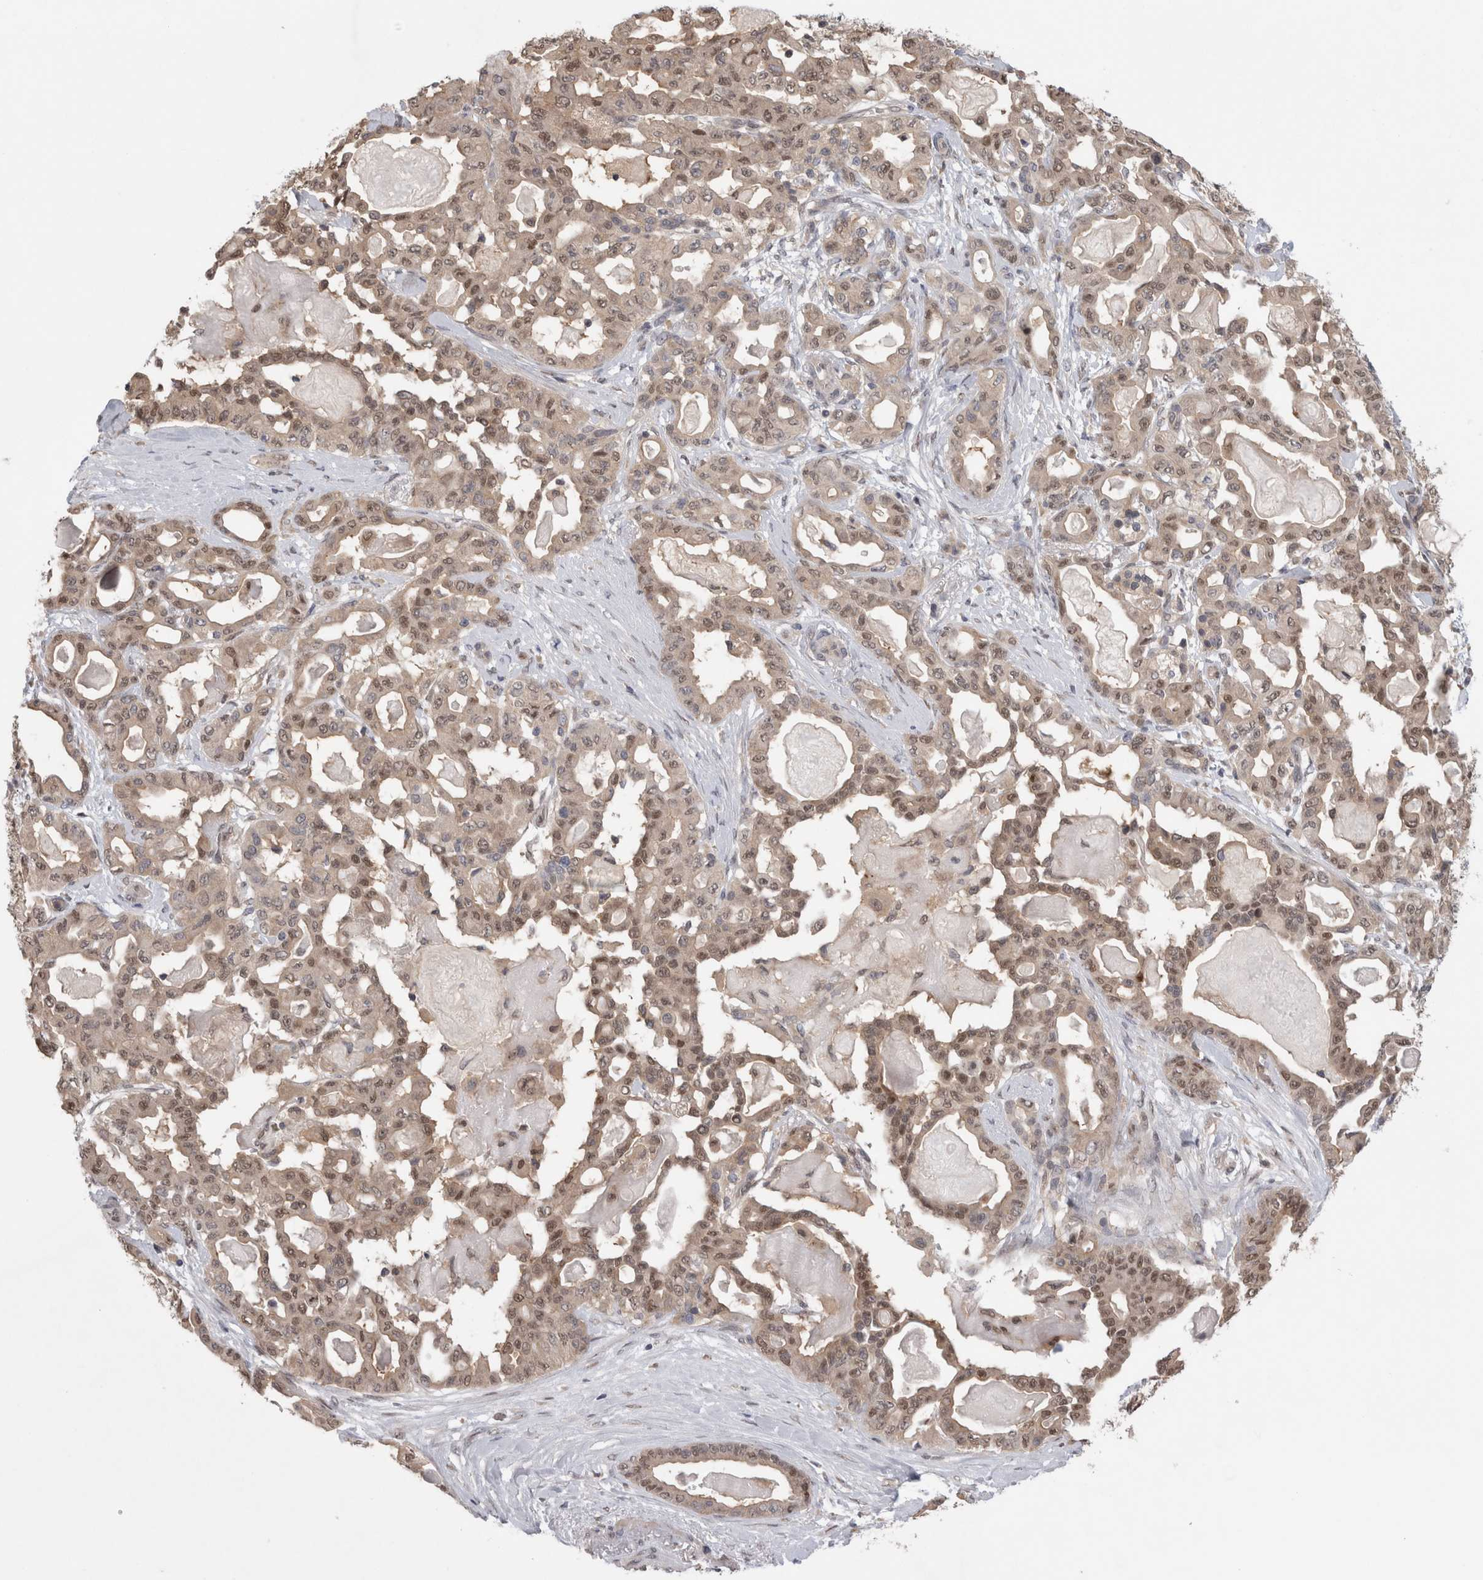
{"staining": {"intensity": "moderate", "quantity": ">75%", "location": "nuclear"}, "tissue": "pancreatic cancer", "cell_type": "Tumor cells", "image_type": "cancer", "snomed": [{"axis": "morphology", "description": "Adenocarcinoma, NOS"}, {"axis": "topography", "description": "Pancreas"}], "caption": "DAB (3,3'-diaminobenzidine) immunohistochemical staining of pancreatic cancer (adenocarcinoma) shows moderate nuclear protein staining in about >75% of tumor cells.", "gene": "PIGP", "patient": {"sex": "male", "age": 63}}